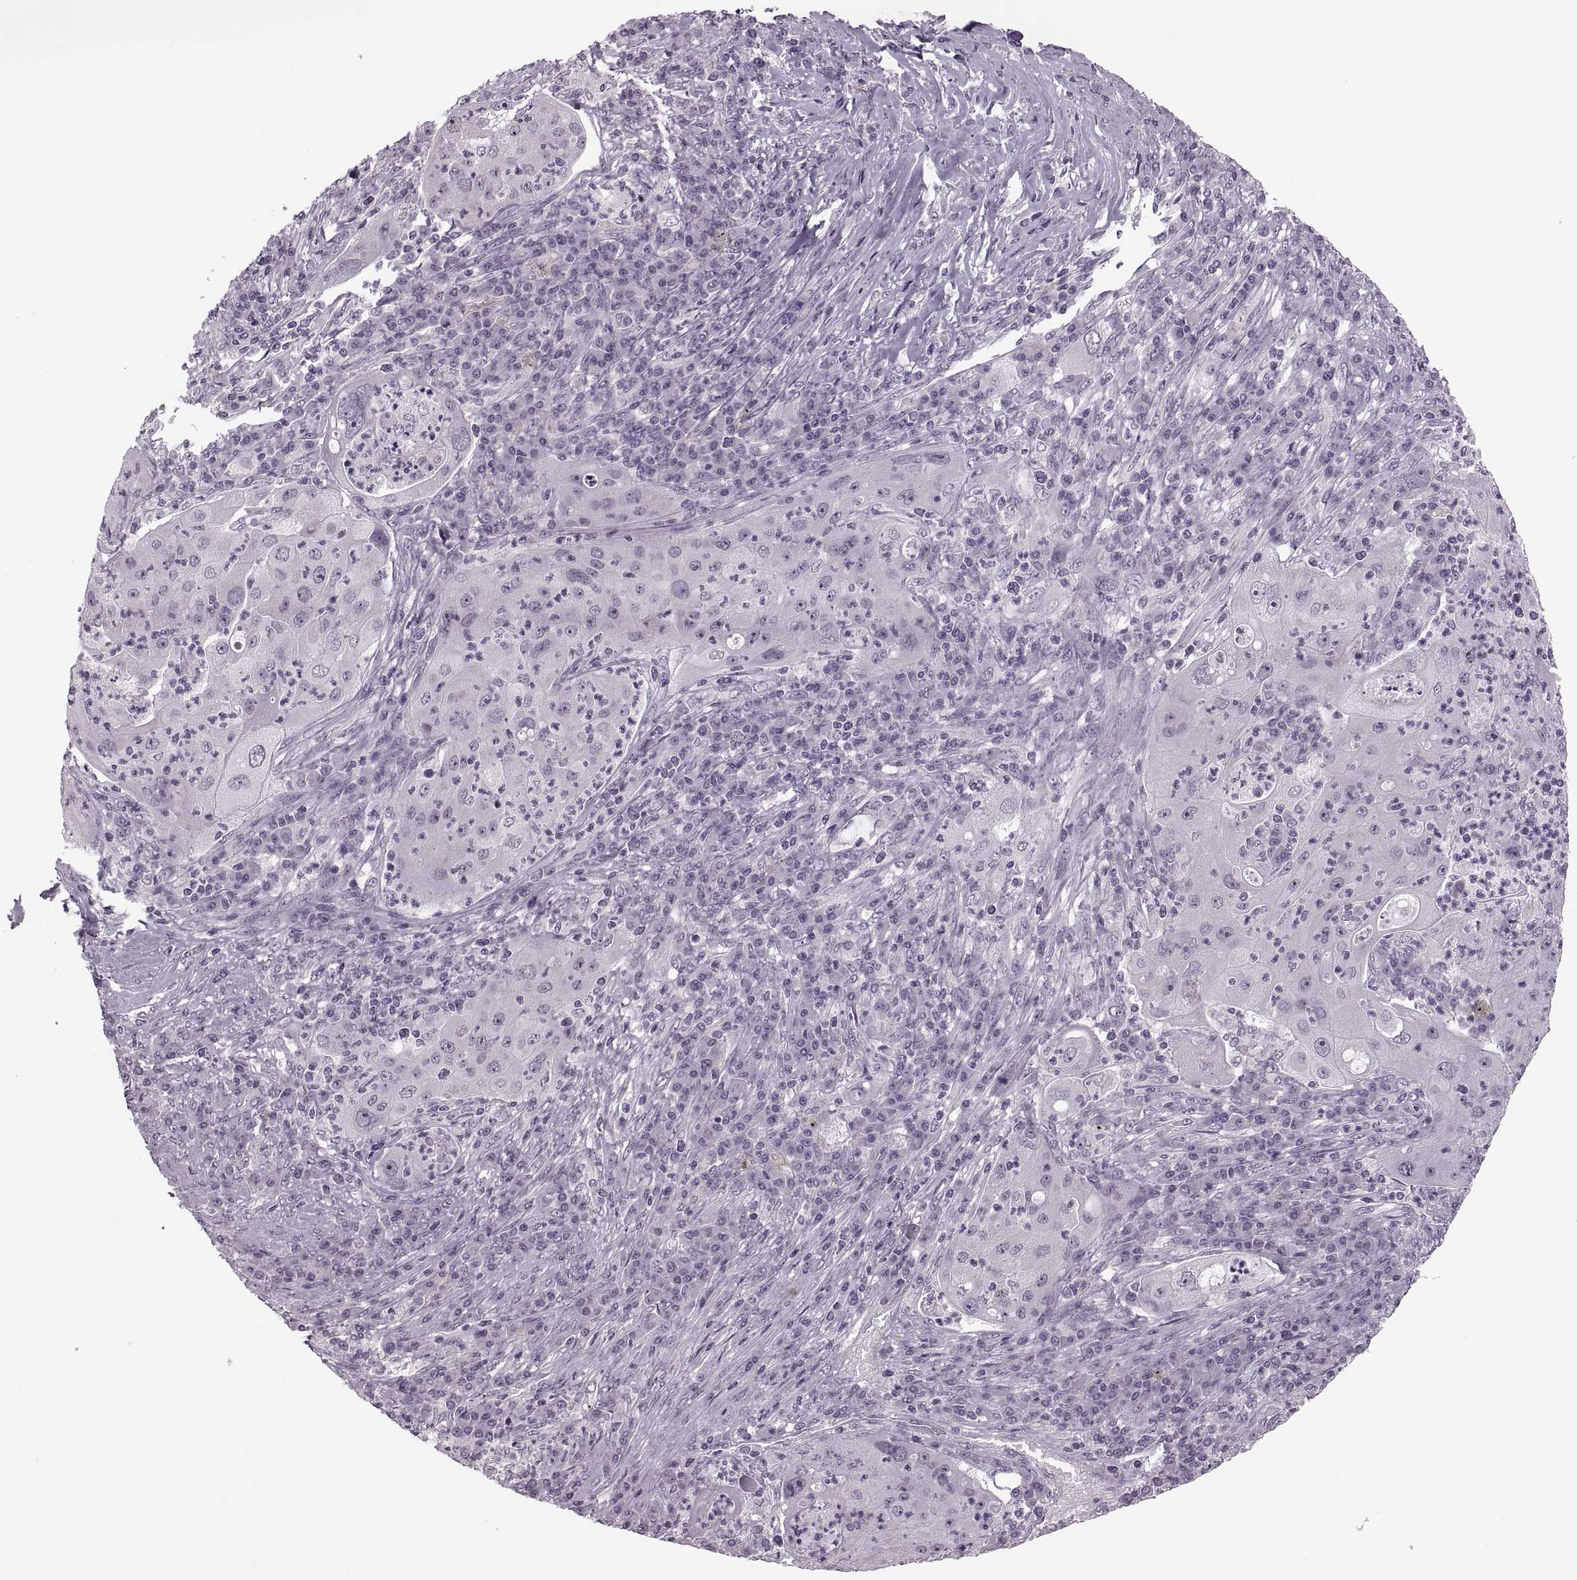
{"staining": {"intensity": "negative", "quantity": "none", "location": "none"}, "tissue": "lung cancer", "cell_type": "Tumor cells", "image_type": "cancer", "snomed": [{"axis": "morphology", "description": "Squamous cell carcinoma, NOS"}, {"axis": "topography", "description": "Lung"}], "caption": "The IHC image has no significant positivity in tumor cells of lung cancer (squamous cell carcinoma) tissue.", "gene": "PAGE5", "patient": {"sex": "female", "age": 59}}